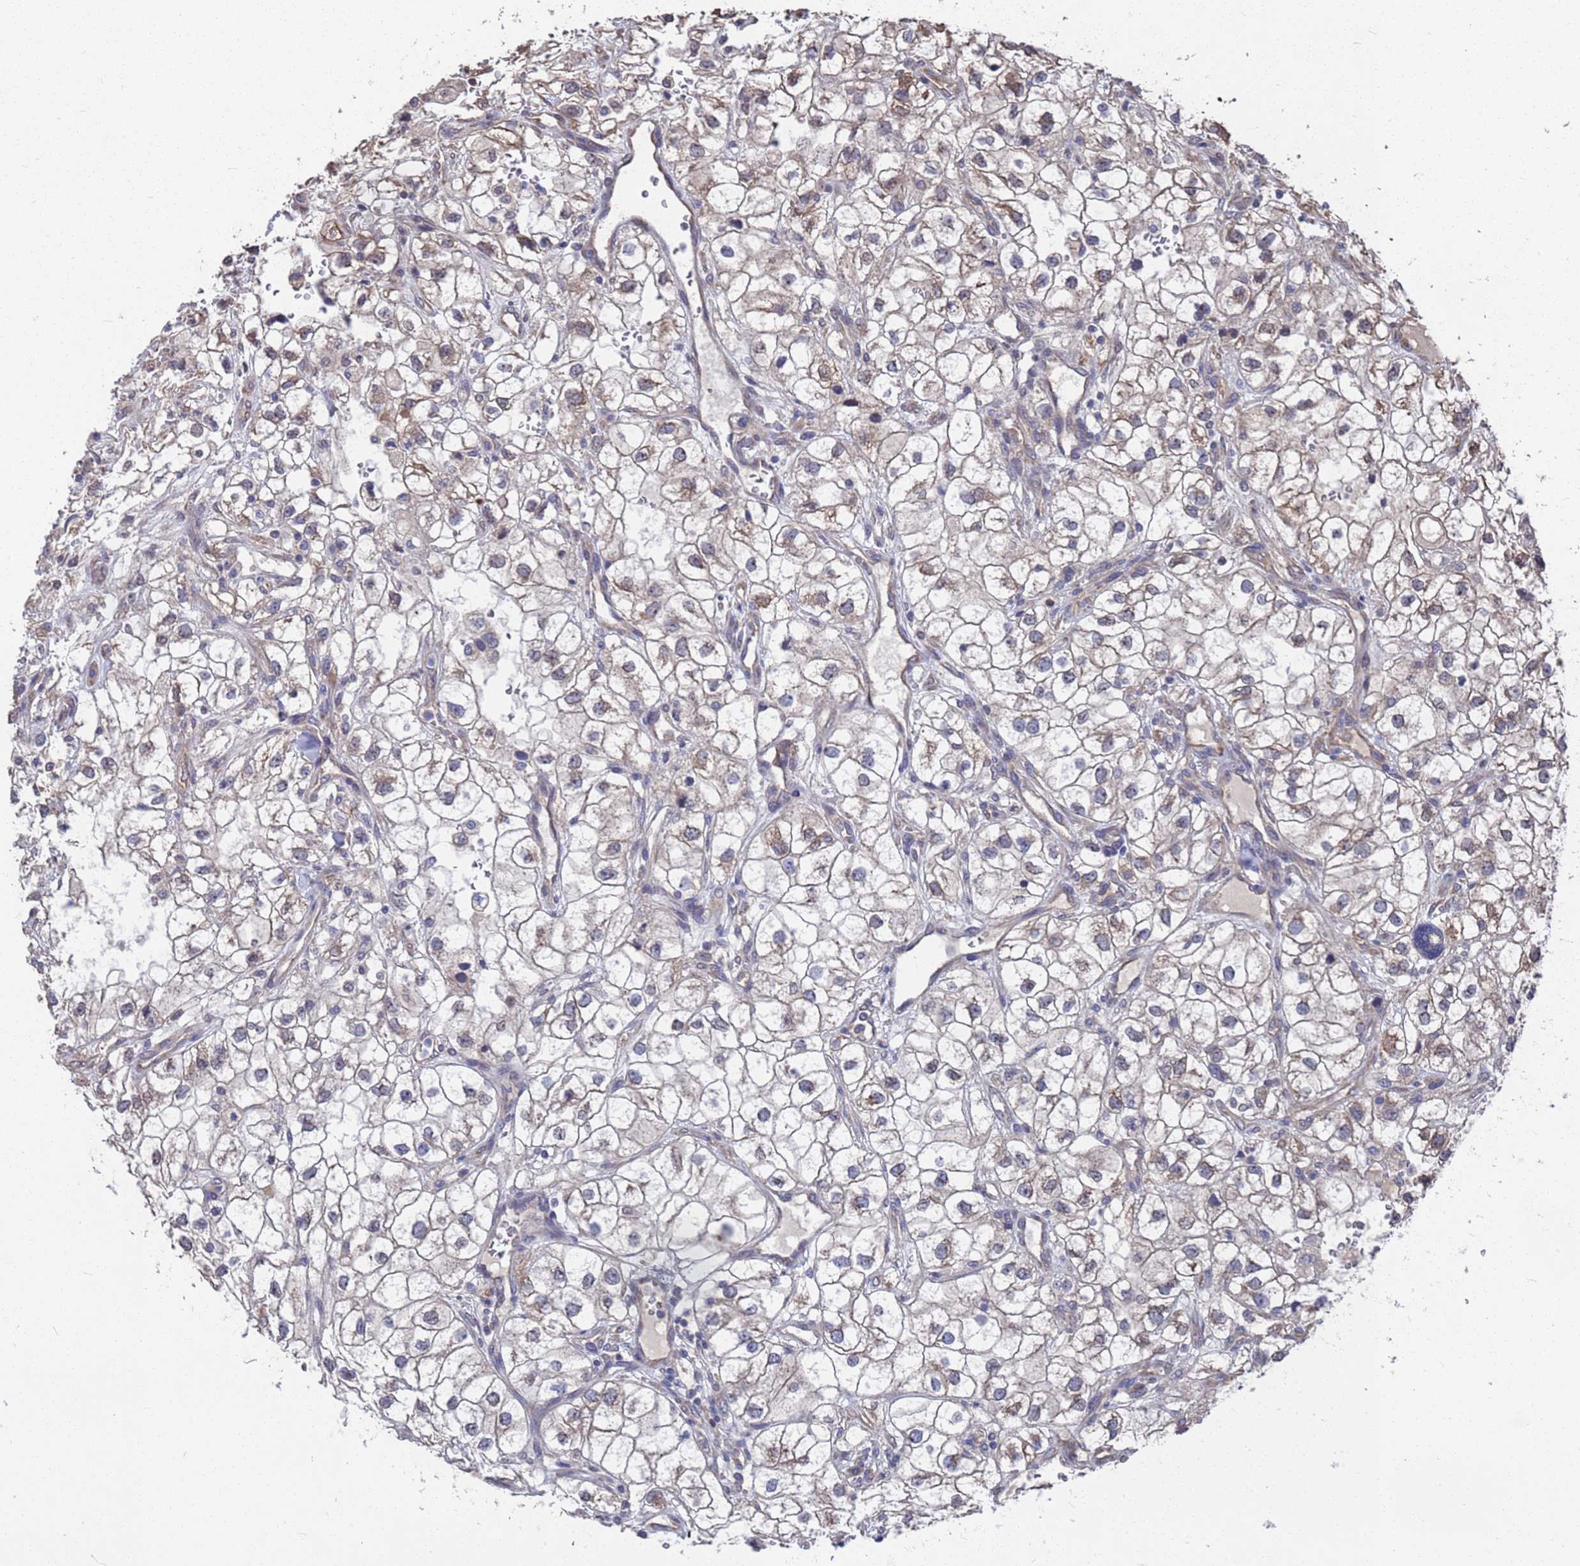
{"staining": {"intensity": "weak", "quantity": "25%-75%", "location": "cytoplasmic/membranous"}, "tissue": "renal cancer", "cell_type": "Tumor cells", "image_type": "cancer", "snomed": [{"axis": "morphology", "description": "Adenocarcinoma, NOS"}, {"axis": "topography", "description": "Kidney"}], "caption": "Human renal cancer (adenocarcinoma) stained with a brown dye reveals weak cytoplasmic/membranous positive positivity in approximately 25%-75% of tumor cells.", "gene": "CFAP119", "patient": {"sex": "male", "age": 59}}